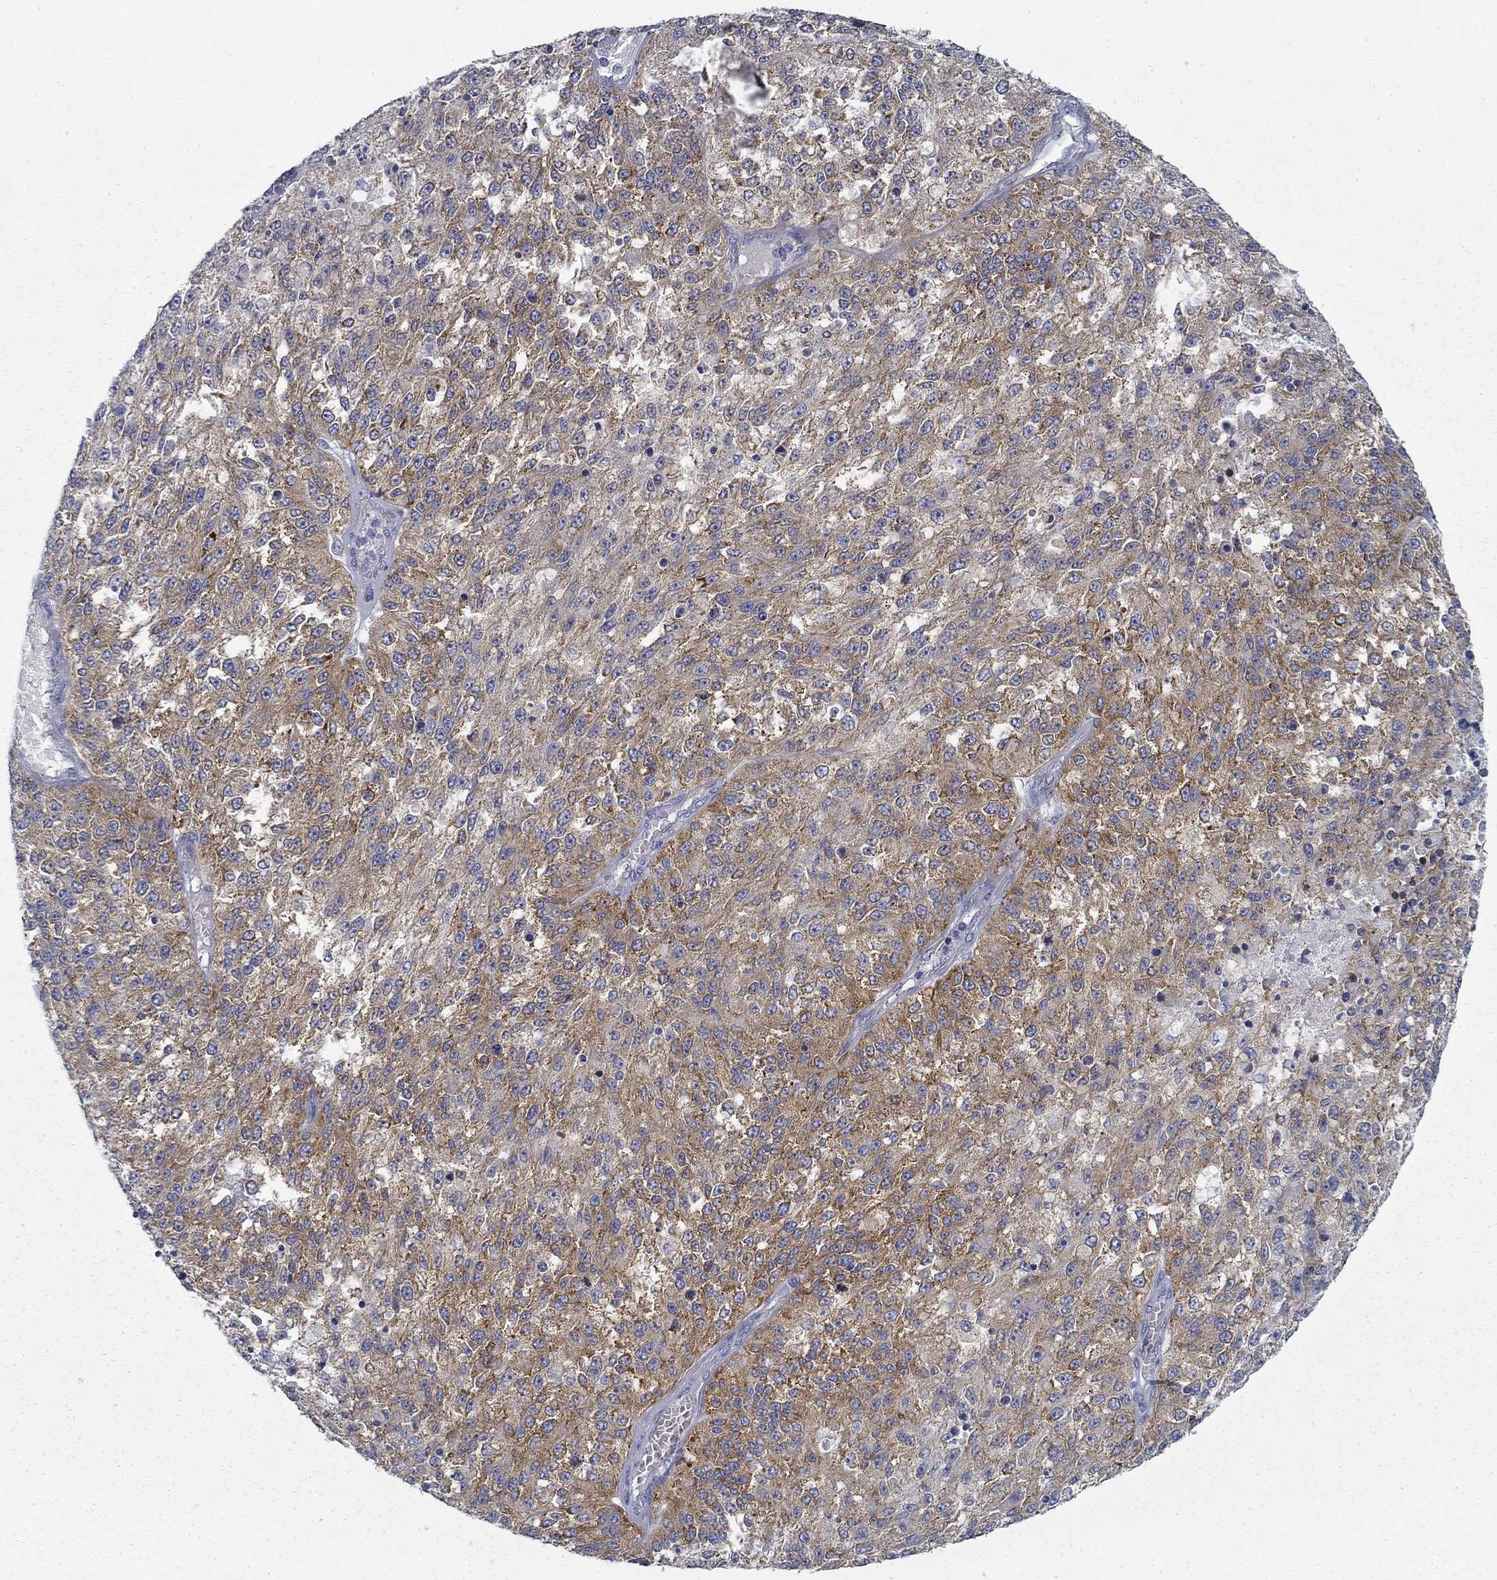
{"staining": {"intensity": "moderate", "quantity": "25%-75%", "location": "cytoplasmic/membranous"}, "tissue": "melanoma", "cell_type": "Tumor cells", "image_type": "cancer", "snomed": [{"axis": "morphology", "description": "Malignant melanoma, Metastatic site"}, {"axis": "topography", "description": "Lymph node"}], "caption": "Human melanoma stained with a protein marker demonstrates moderate staining in tumor cells.", "gene": "FXR1", "patient": {"sex": "female", "age": 64}}